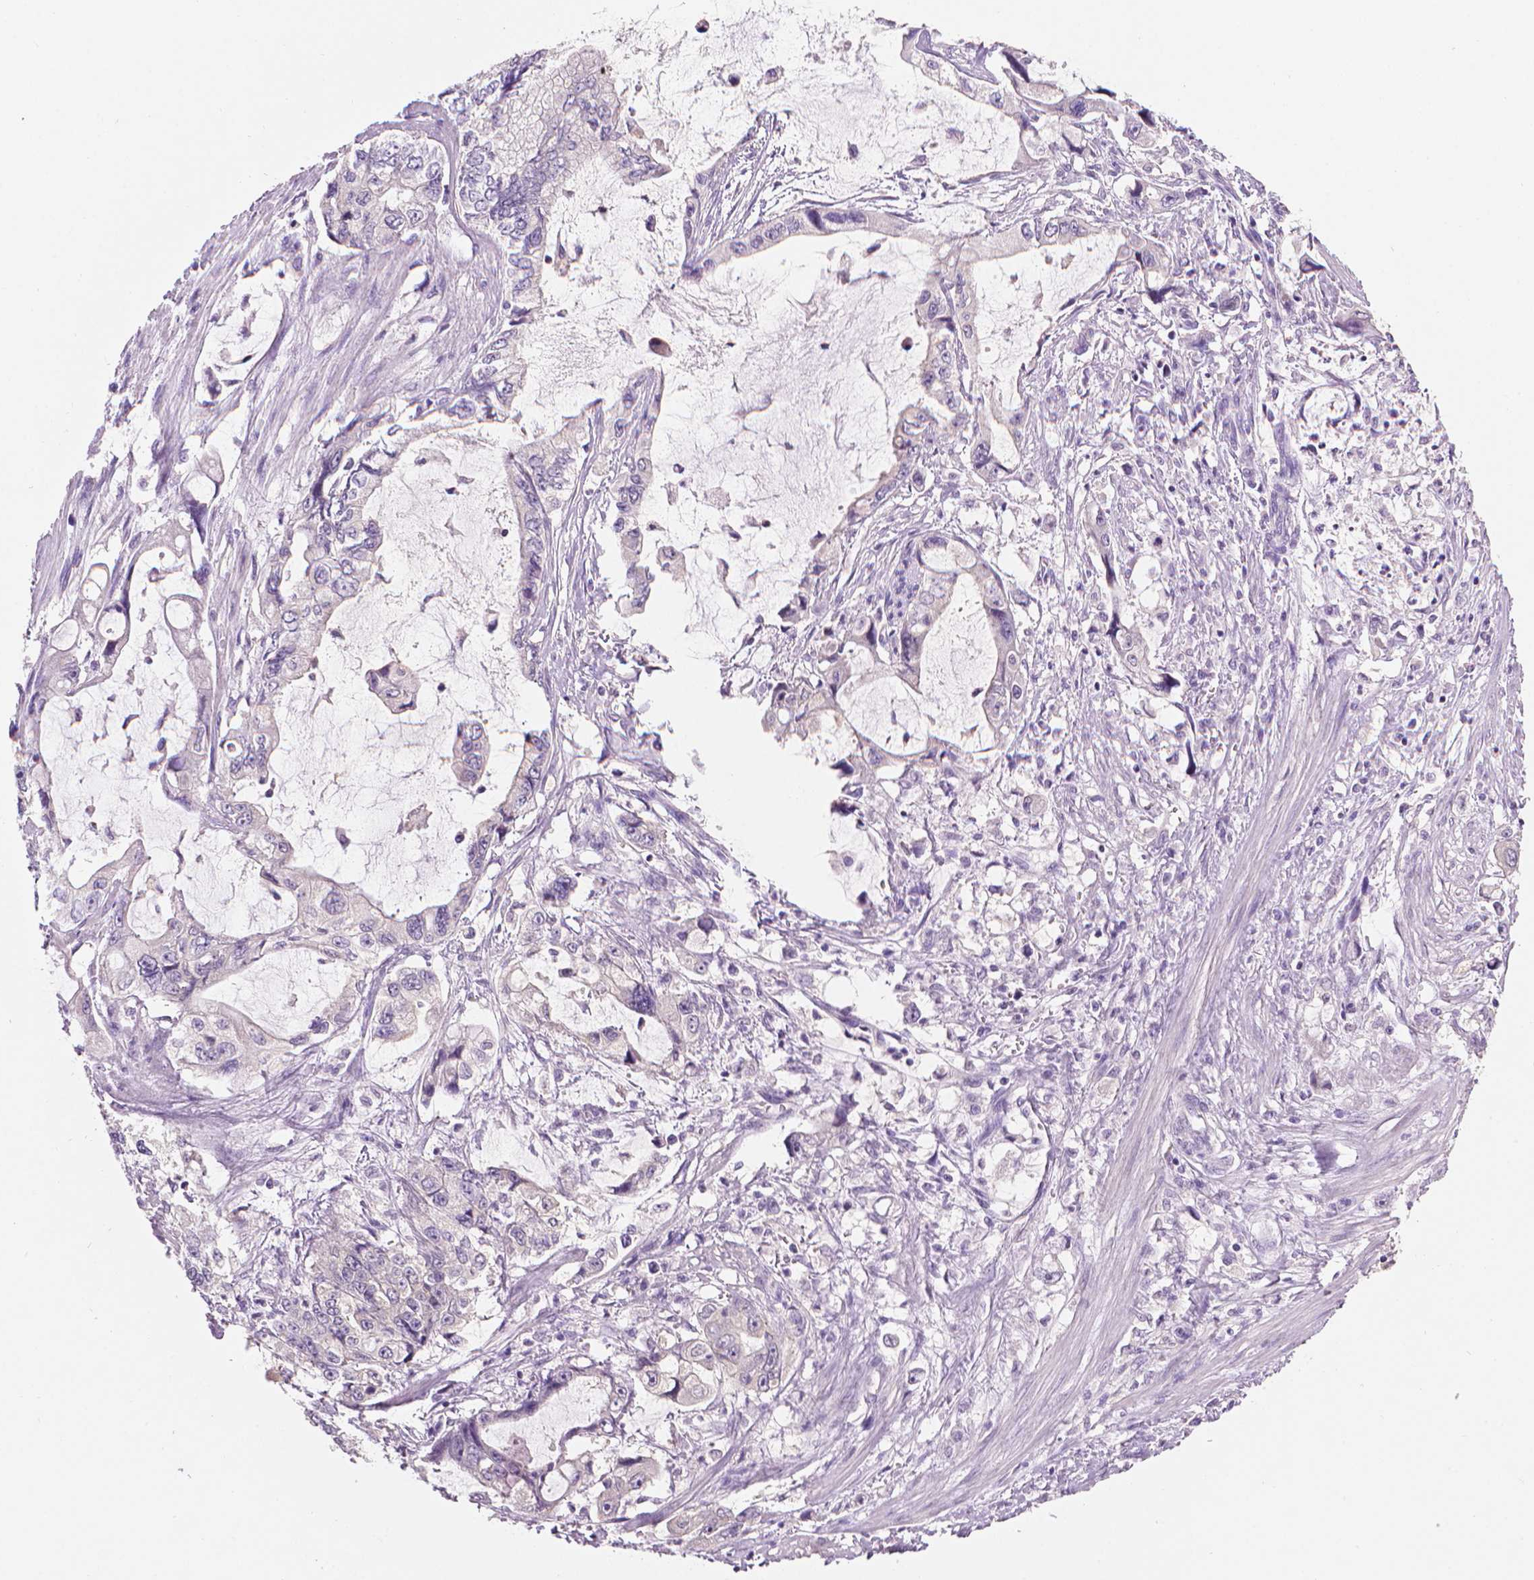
{"staining": {"intensity": "negative", "quantity": "none", "location": "none"}, "tissue": "stomach cancer", "cell_type": "Tumor cells", "image_type": "cancer", "snomed": [{"axis": "morphology", "description": "Adenocarcinoma, NOS"}, {"axis": "topography", "description": "Pancreas"}, {"axis": "topography", "description": "Stomach, upper"}, {"axis": "topography", "description": "Stomach"}], "caption": "Histopathology image shows no significant protein expression in tumor cells of stomach cancer.", "gene": "FASN", "patient": {"sex": "male", "age": 77}}